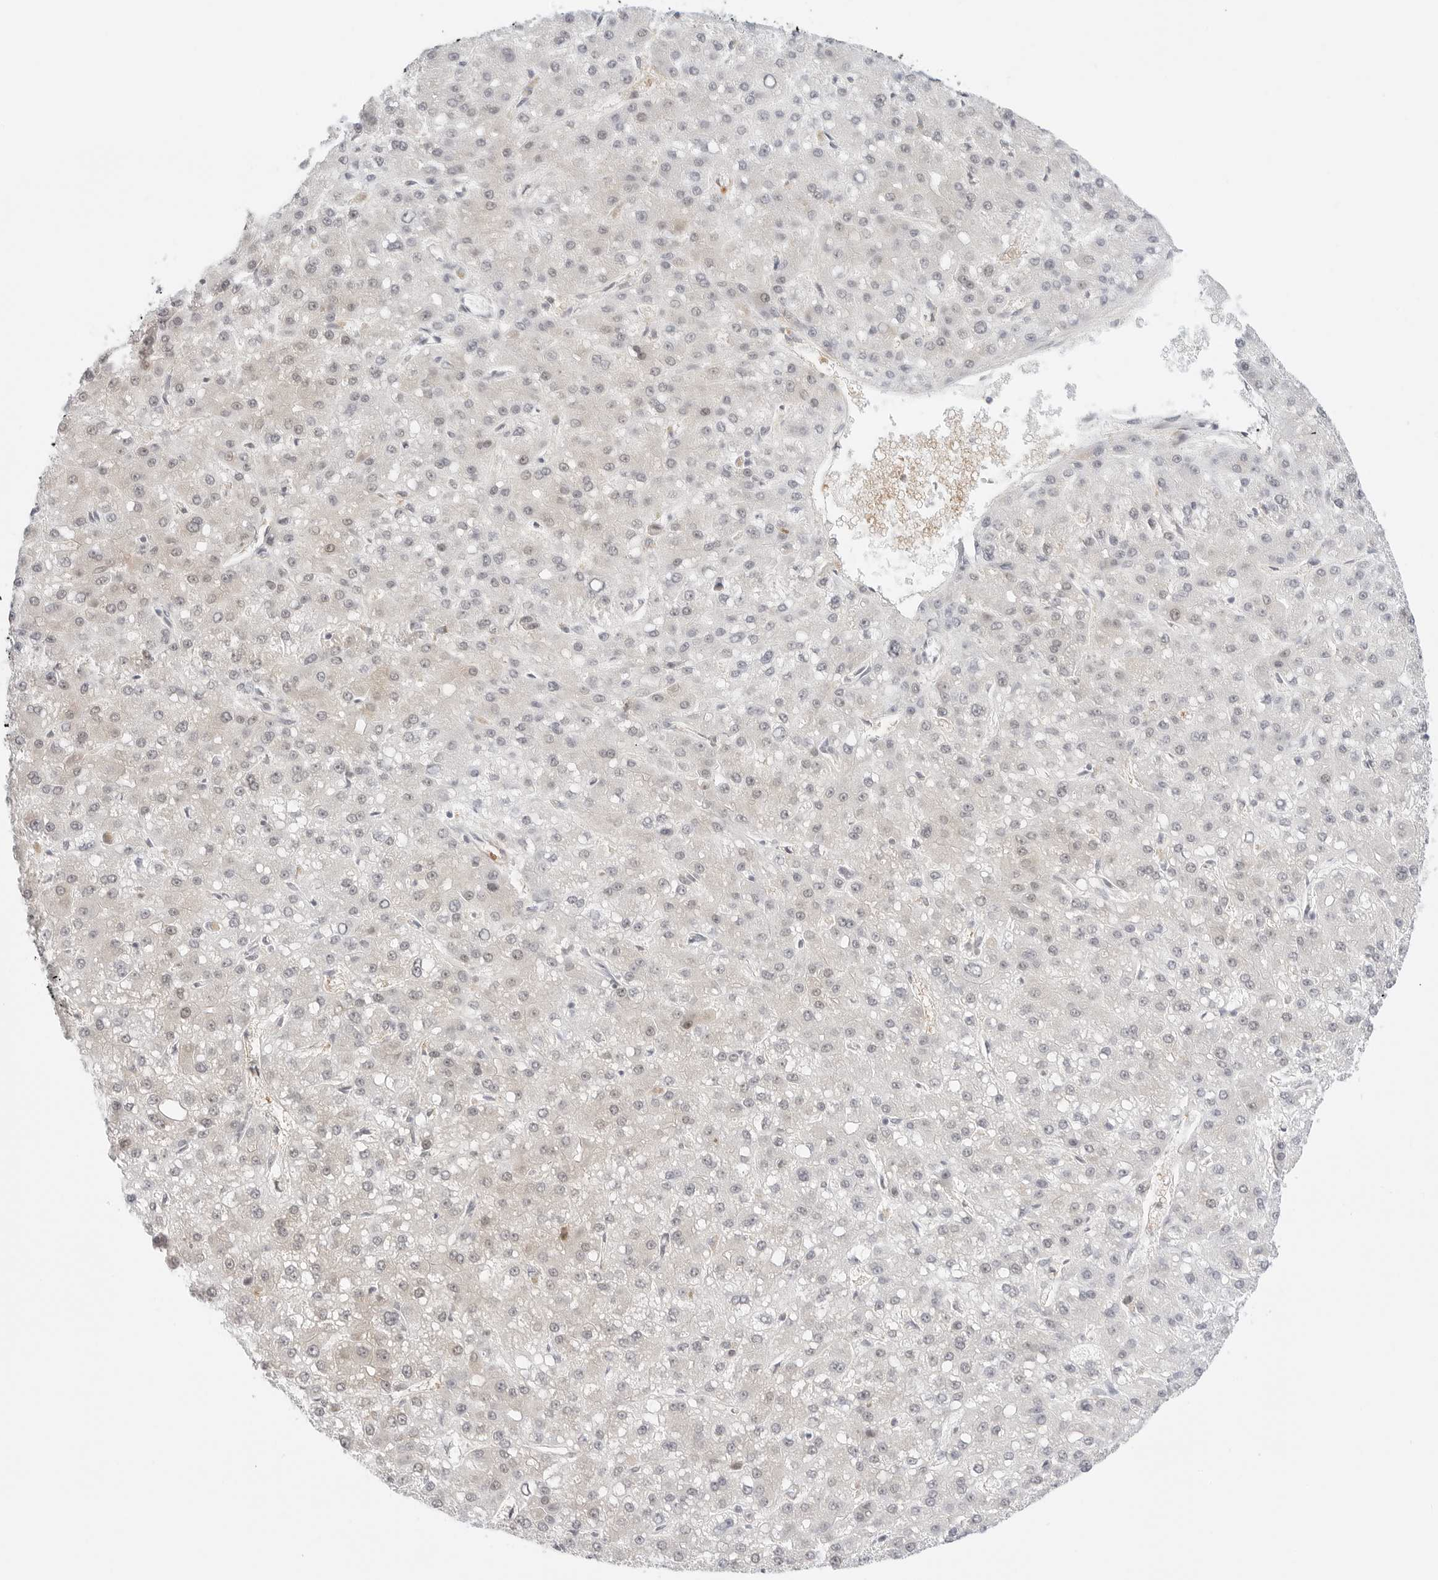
{"staining": {"intensity": "weak", "quantity": "<25%", "location": "cytoplasmic/membranous"}, "tissue": "liver cancer", "cell_type": "Tumor cells", "image_type": "cancer", "snomed": [{"axis": "morphology", "description": "Carcinoma, Hepatocellular, NOS"}, {"axis": "topography", "description": "Liver"}], "caption": "Tumor cells show no significant protein staining in liver cancer (hepatocellular carcinoma).", "gene": "NUDC", "patient": {"sex": "male", "age": 67}}